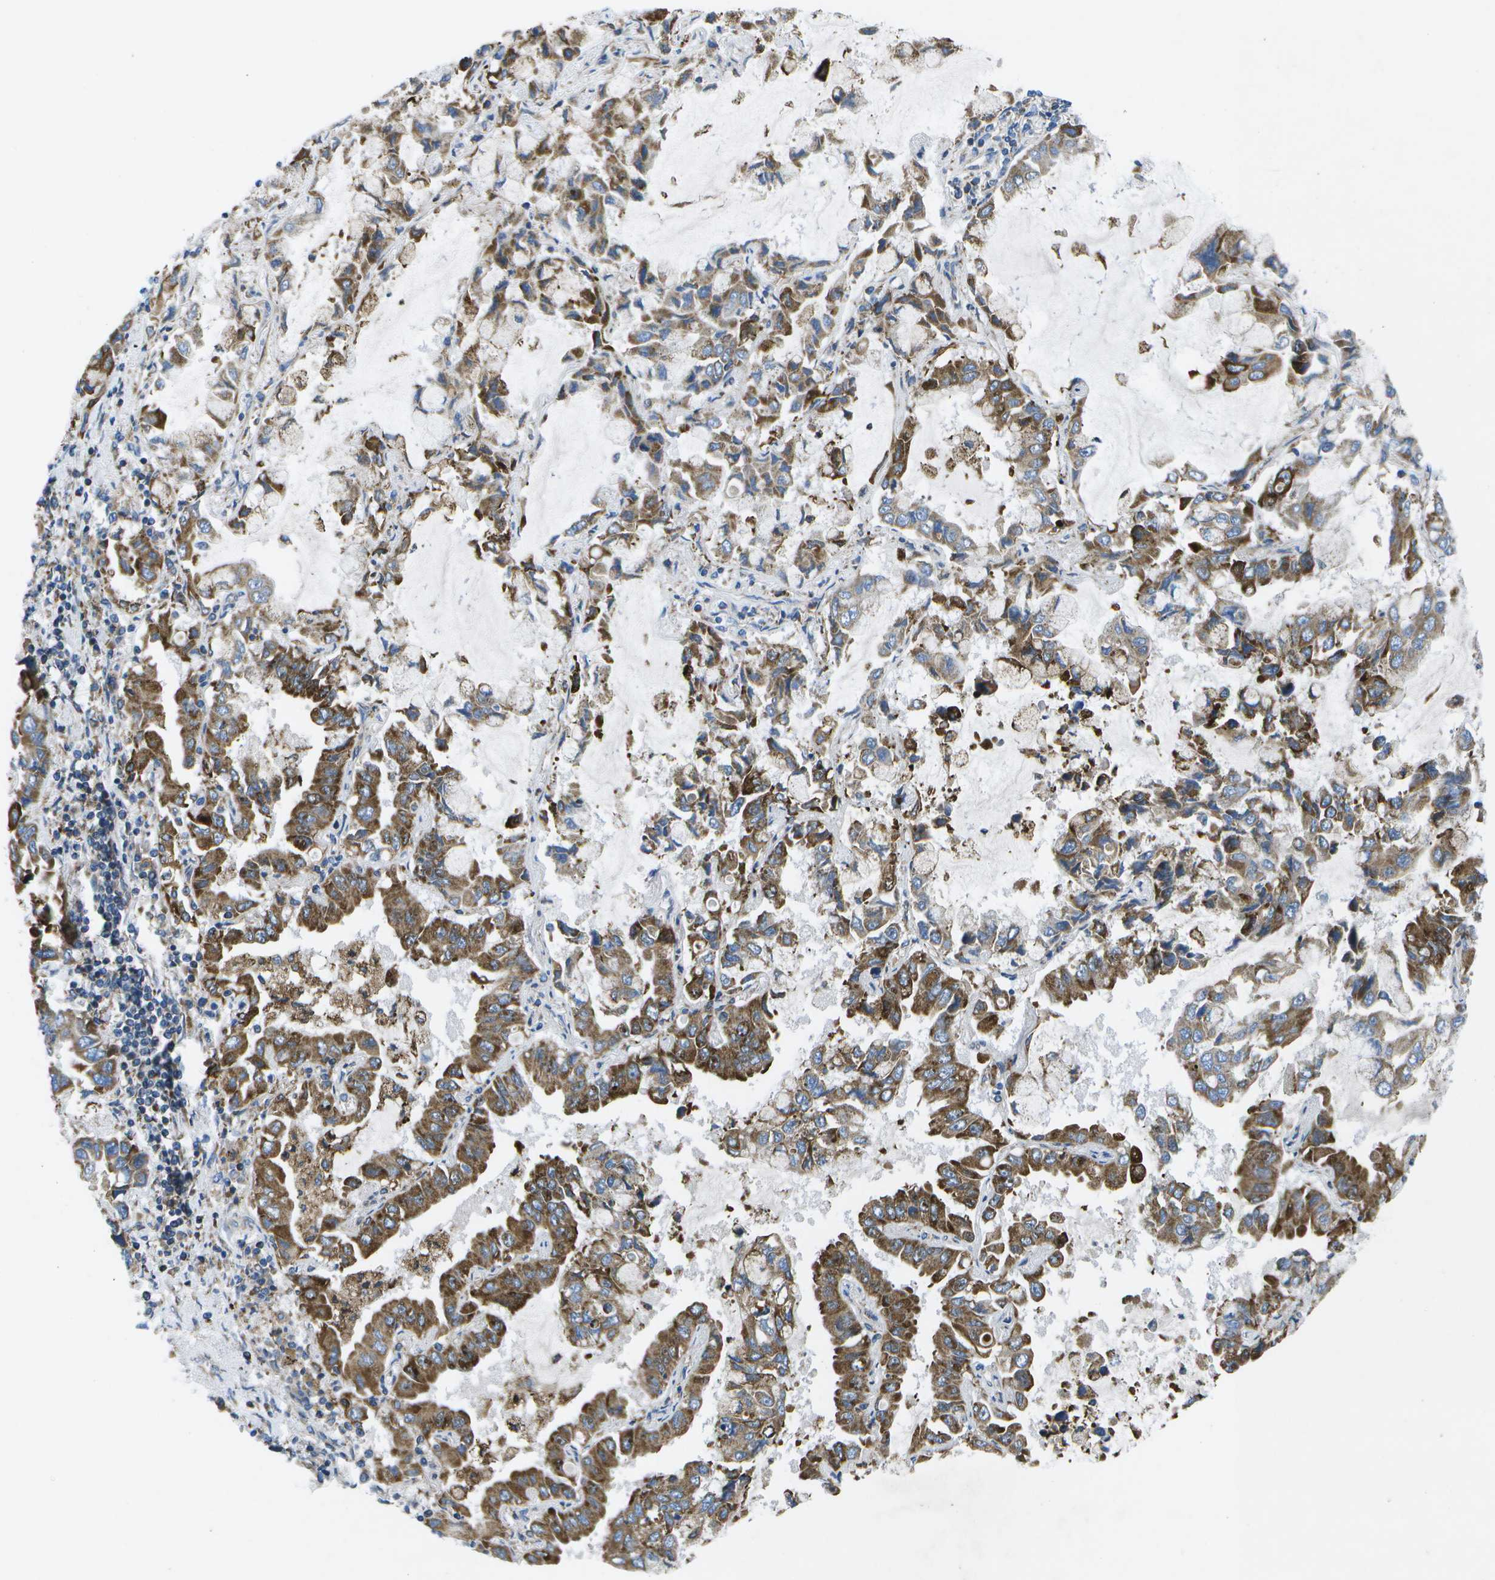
{"staining": {"intensity": "moderate", "quantity": ">75%", "location": "cytoplasmic/membranous"}, "tissue": "lung cancer", "cell_type": "Tumor cells", "image_type": "cancer", "snomed": [{"axis": "morphology", "description": "Adenocarcinoma, NOS"}, {"axis": "topography", "description": "Lung"}], "caption": "This histopathology image demonstrates immunohistochemistry (IHC) staining of lung cancer (adenocarcinoma), with medium moderate cytoplasmic/membranous positivity in approximately >75% of tumor cells.", "gene": "GDF5", "patient": {"sex": "male", "age": 64}}